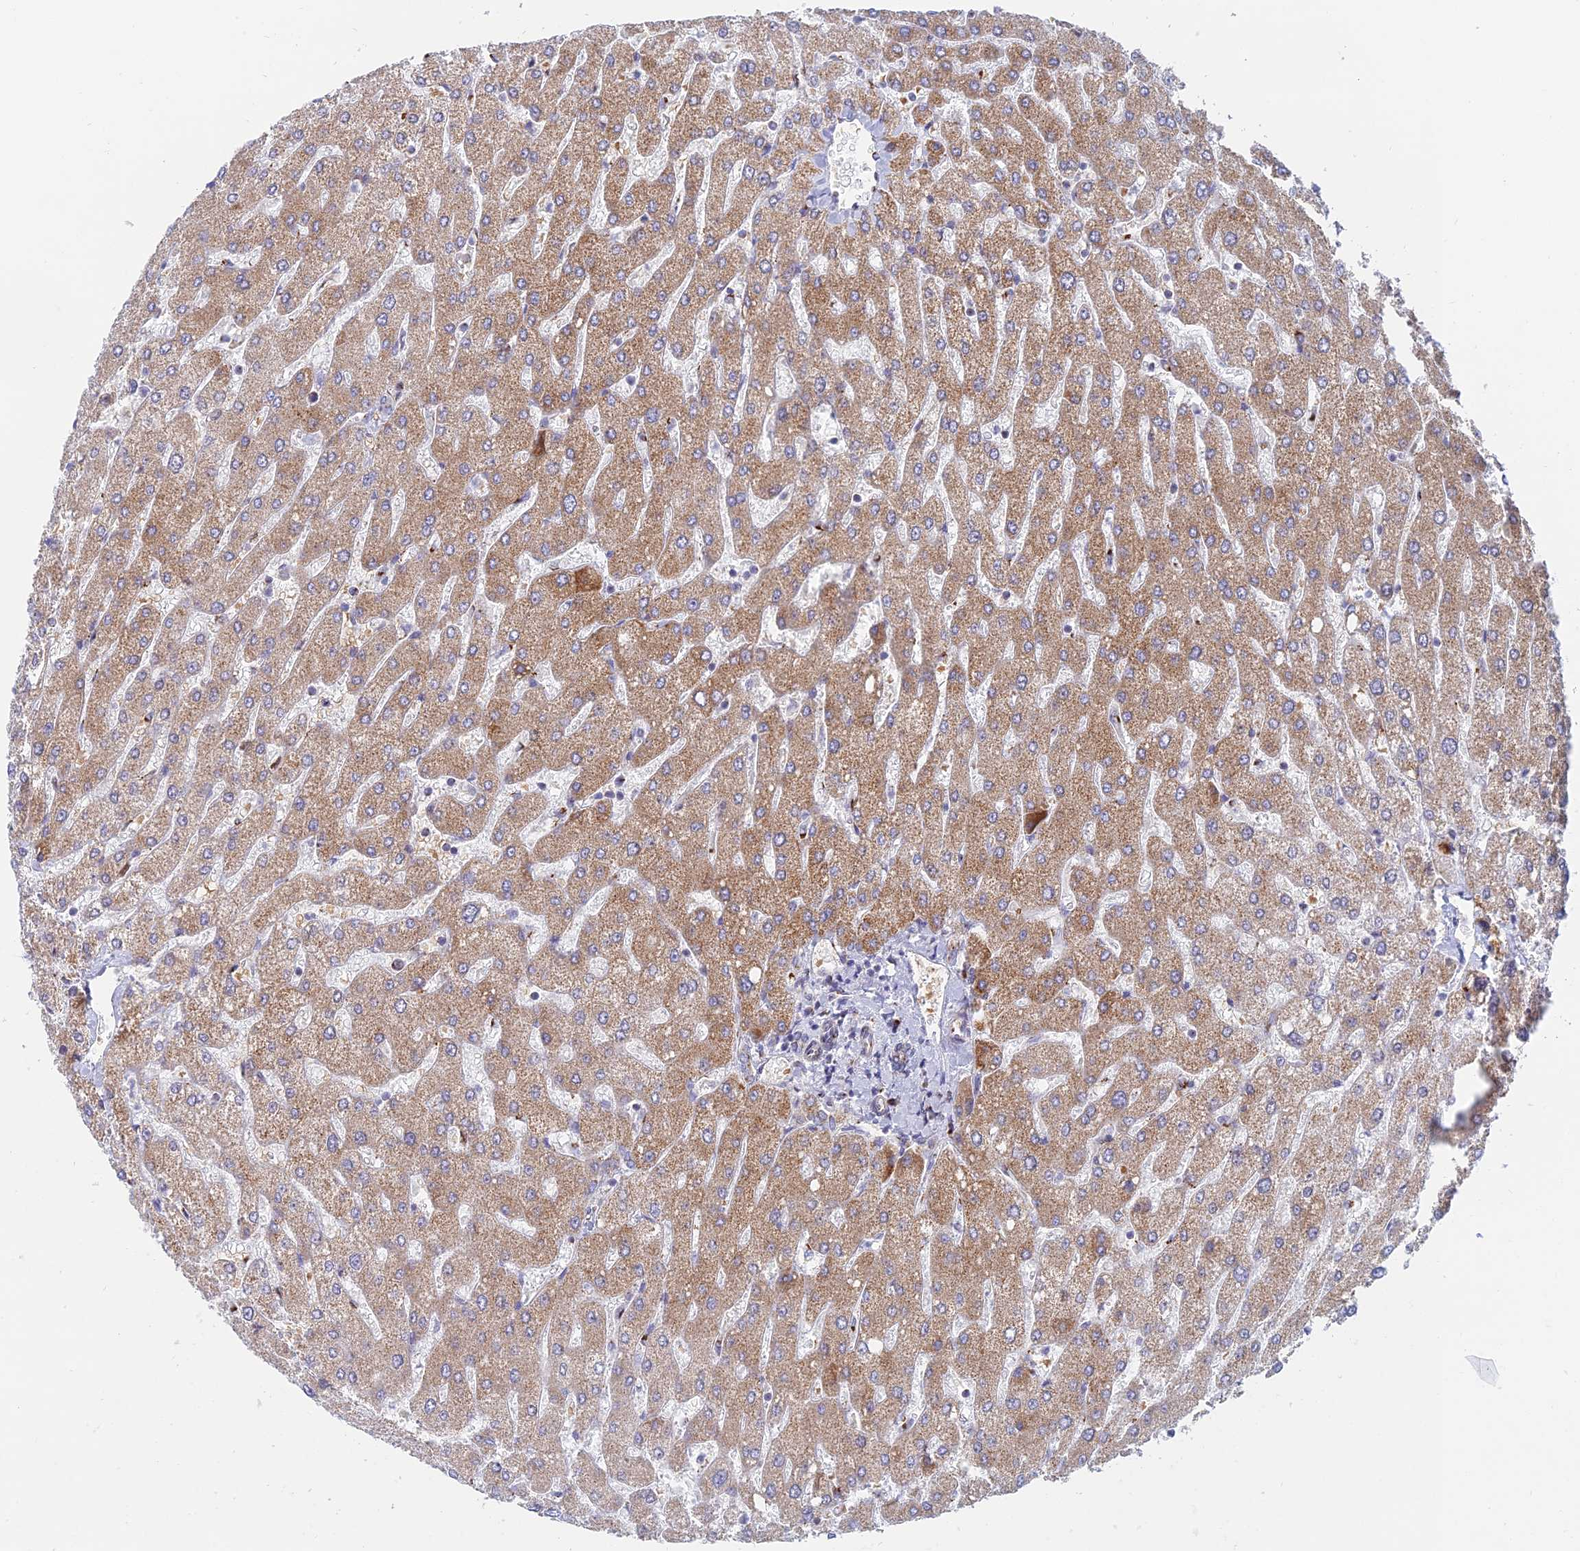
{"staining": {"intensity": "negative", "quantity": "none", "location": "none"}, "tissue": "liver", "cell_type": "Cholangiocytes", "image_type": "normal", "snomed": [{"axis": "morphology", "description": "Normal tissue, NOS"}, {"axis": "topography", "description": "Liver"}], "caption": "Immunohistochemistry (IHC) image of benign liver: human liver stained with DAB (3,3'-diaminobenzidine) exhibits no significant protein expression in cholangiocytes.", "gene": "ENSG00000267561", "patient": {"sex": "male", "age": 55}}